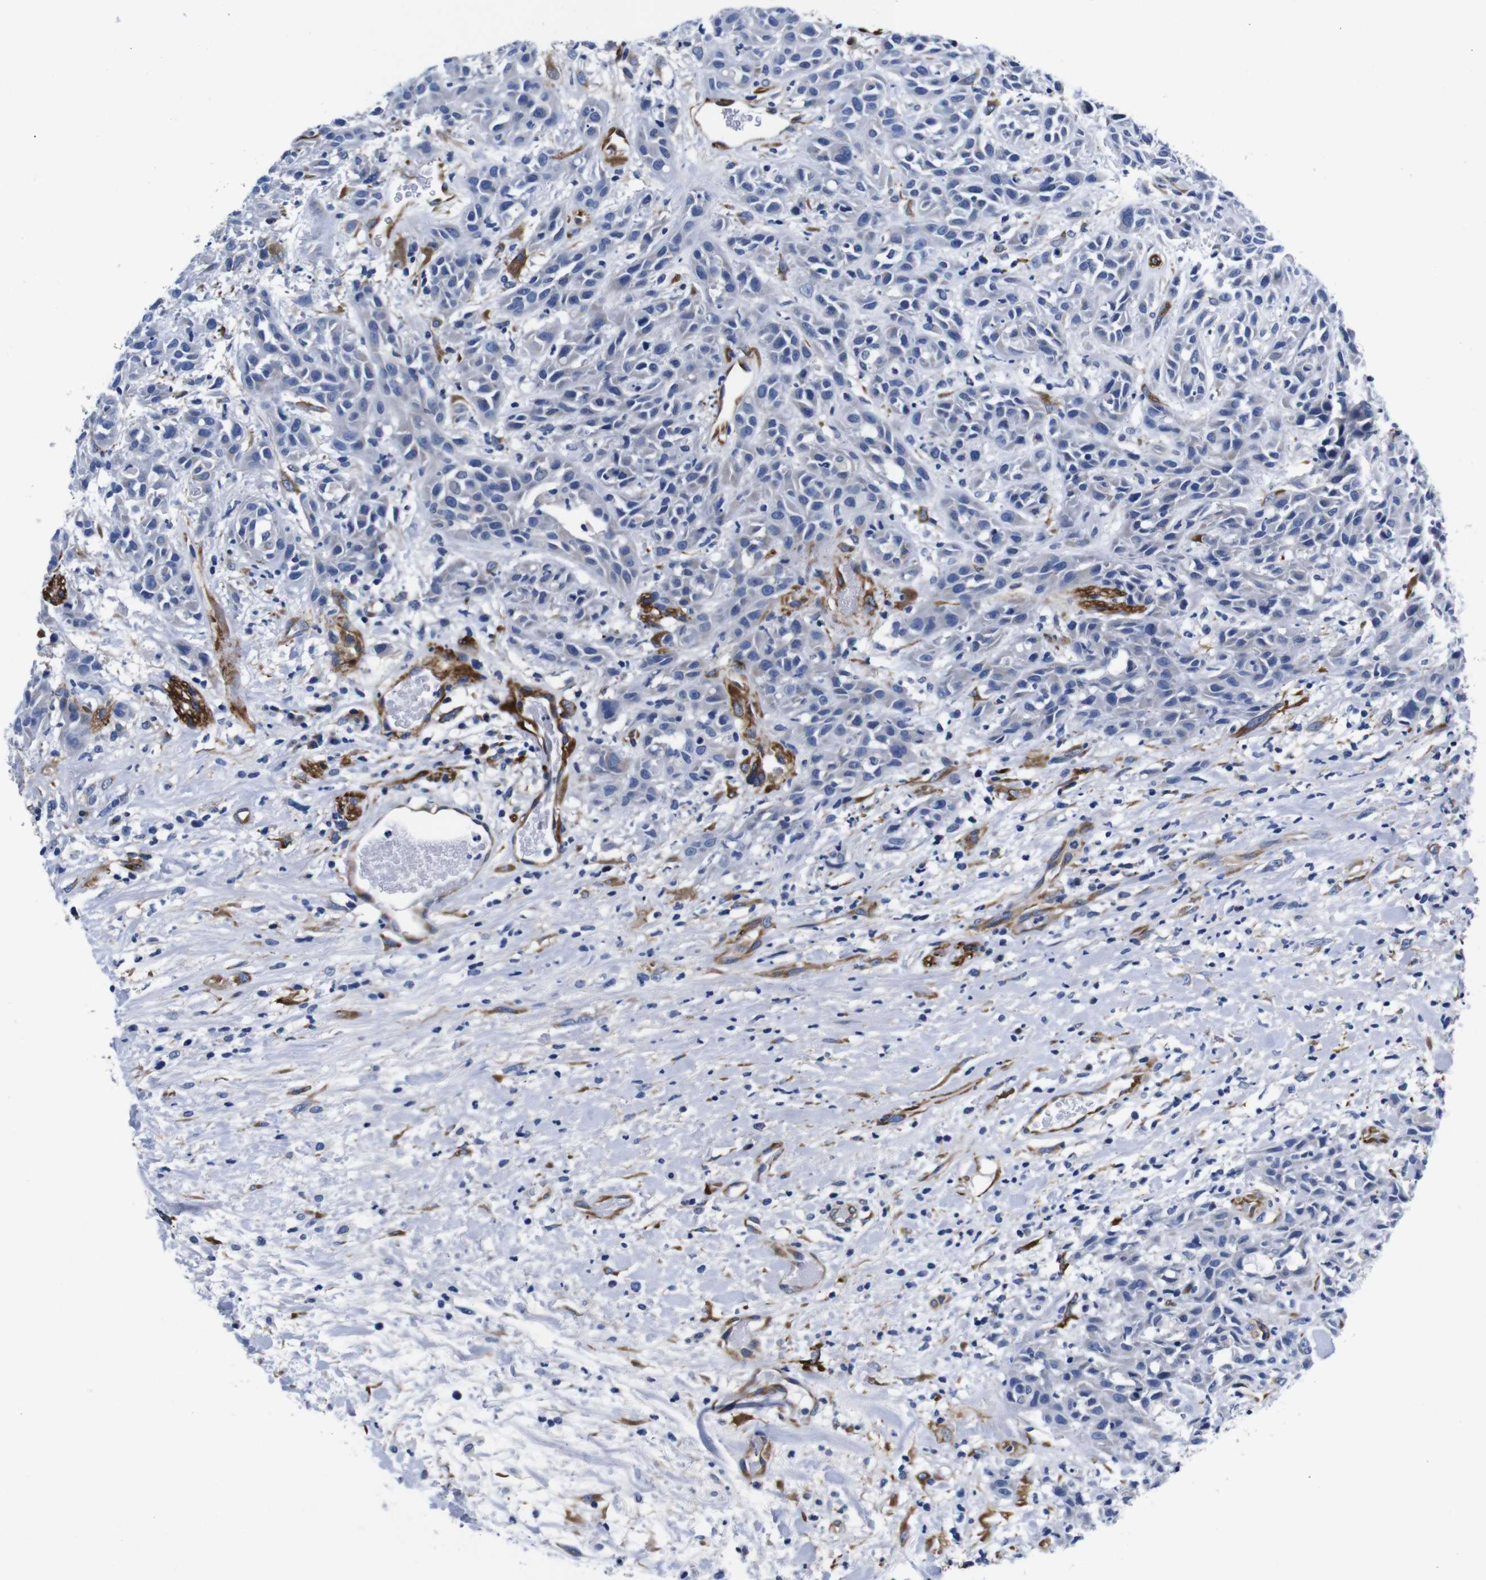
{"staining": {"intensity": "negative", "quantity": "none", "location": "none"}, "tissue": "head and neck cancer", "cell_type": "Tumor cells", "image_type": "cancer", "snomed": [{"axis": "morphology", "description": "Normal tissue, NOS"}, {"axis": "morphology", "description": "Squamous cell carcinoma, NOS"}, {"axis": "topography", "description": "Cartilage tissue"}, {"axis": "topography", "description": "Head-Neck"}], "caption": "Head and neck cancer stained for a protein using immunohistochemistry (IHC) reveals no staining tumor cells.", "gene": "LRIG1", "patient": {"sex": "male", "age": 62}}